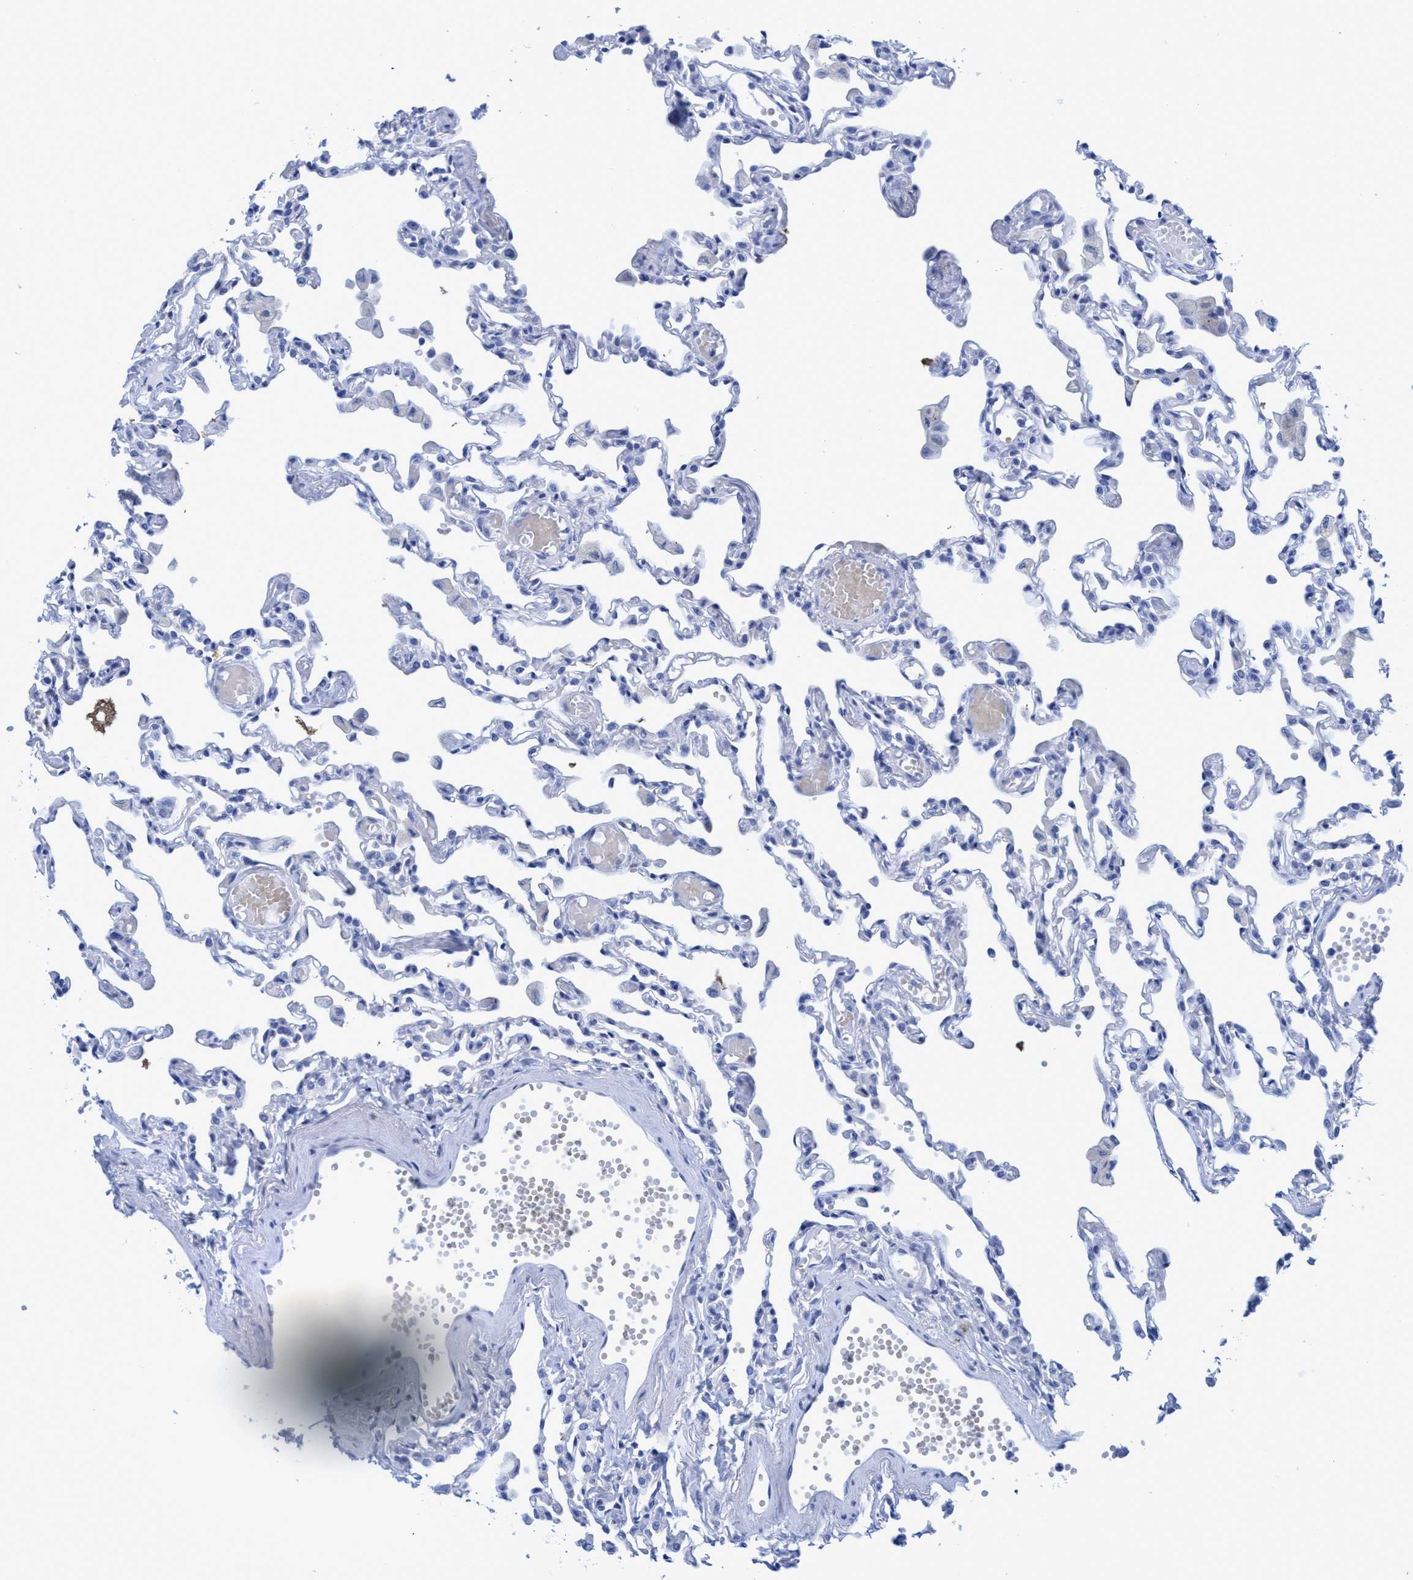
{"staining": {"intensity": "negative", "quantity": "none", "location": "none"}, "tissue": "lung", "cell_type": "Alveolar cells", "image_type": "normal", "snomed": [{"axis": "morphology", "description": "Normal tissue, NOS"}, {"axis": "topography", "description": "Bronchus"}, {"axis": "topography", "description": "Lung"}], "caption": "Lung stained for a protein using IHC reveals no staining alveolar cells.", "gene": "PLPPR1", "patient": {"sex": "female", "age": 49}}